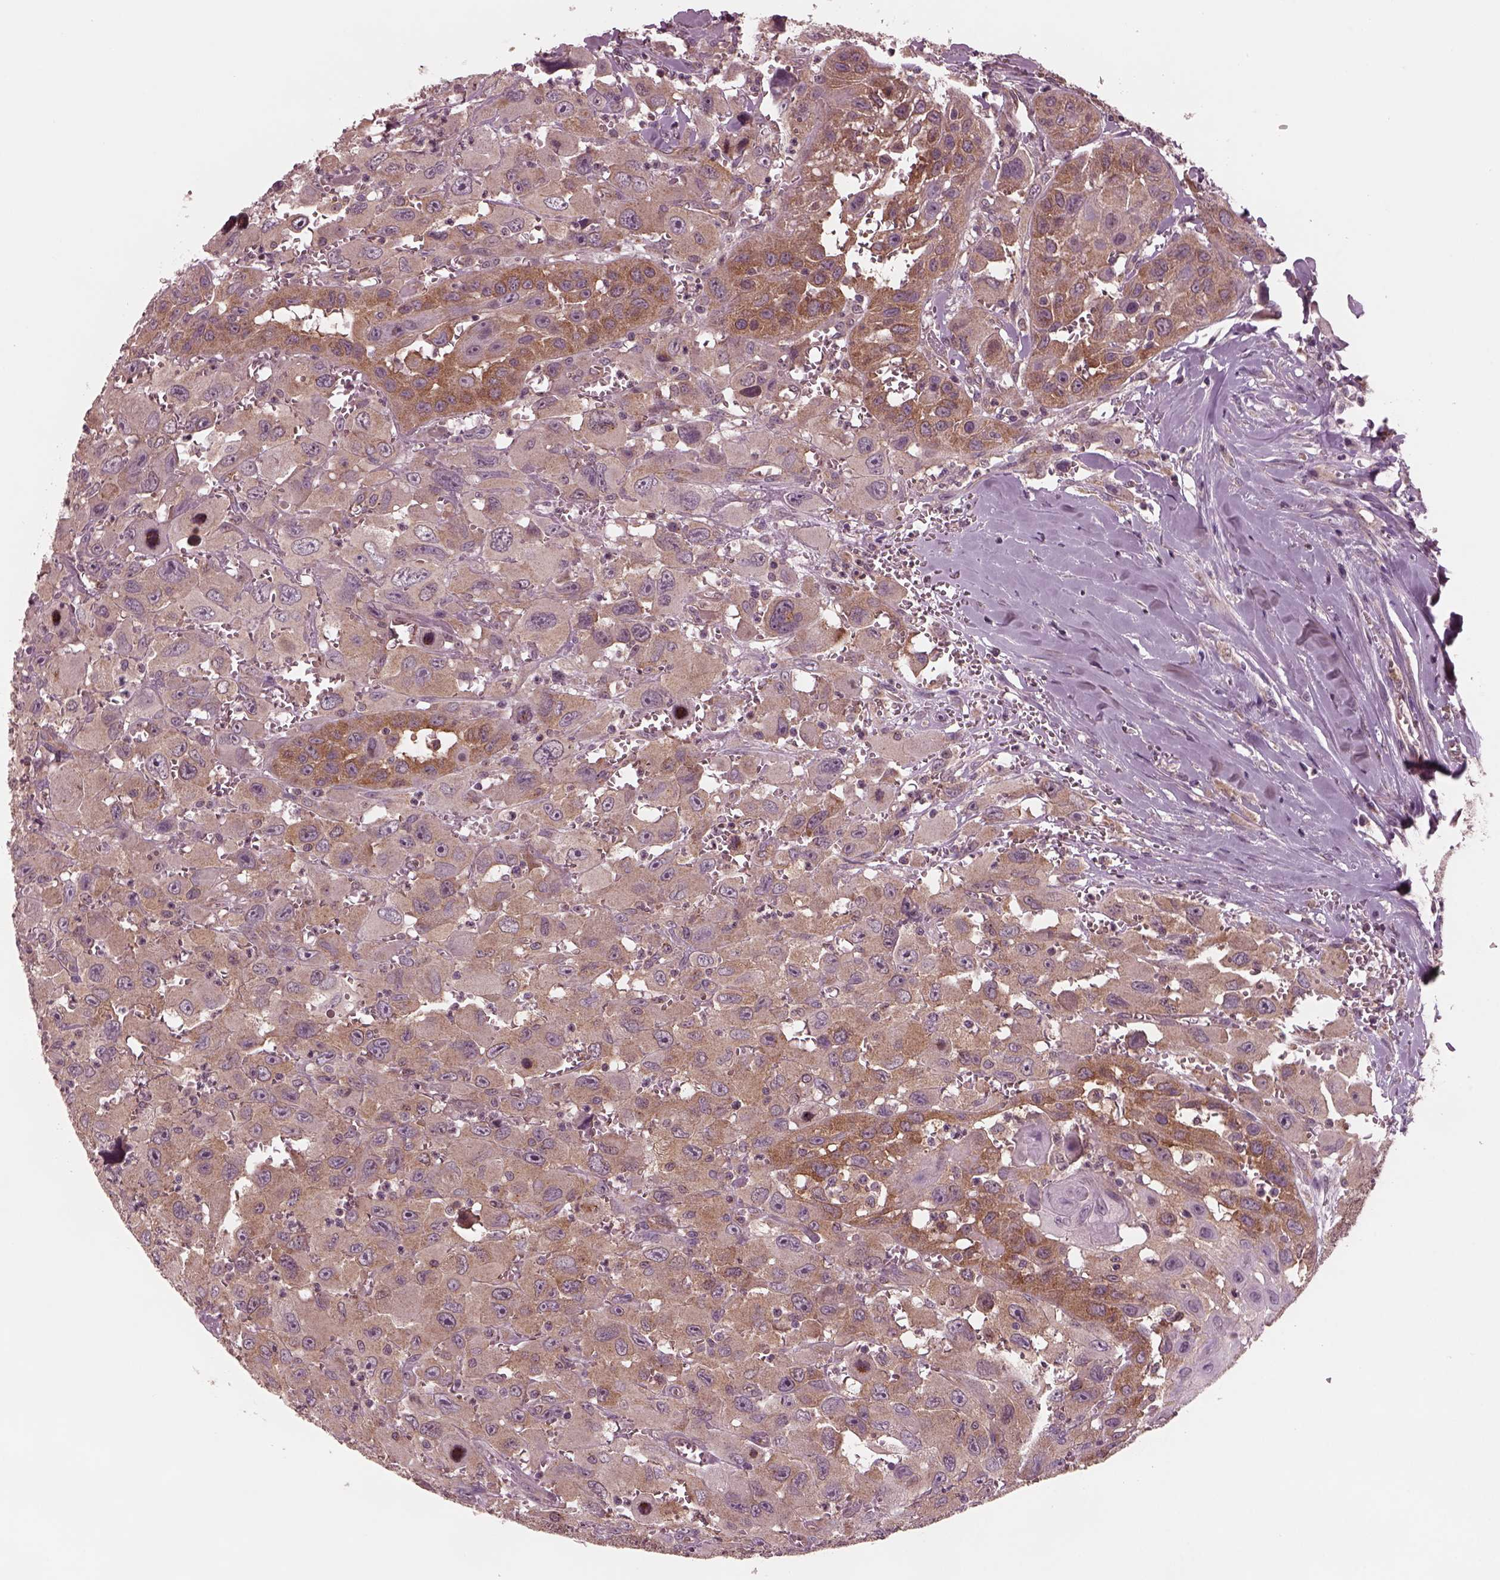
{"staining": {"intensity": "moderate", "quantity": ">75%", "location": "cytoplasmic/membranous"}, "tissue": "head and neck cancer", "cell_type": "Tumor cells", "image_type": "cancer", "snomed": [{"axis": "morphology", "description": "Squamous cell carcinoma, NOS"}, {"axis": "morphology", "description": "Squamous cell carcinoma, metastatic, NOS"}, {"axis": "topography", "description": "Oral tissue"}, {"axis": "topography", "description": "Head-Neck"}], "caption": "Head and neck cancer stained with DAB immunohistochemistry demonstrates medium levels of moderate cytoplasmic/membranous positivity in approximately >75% of tumor cells.", "gene": "TUBG1", "patient": {"sex": "female", "age": 85}}